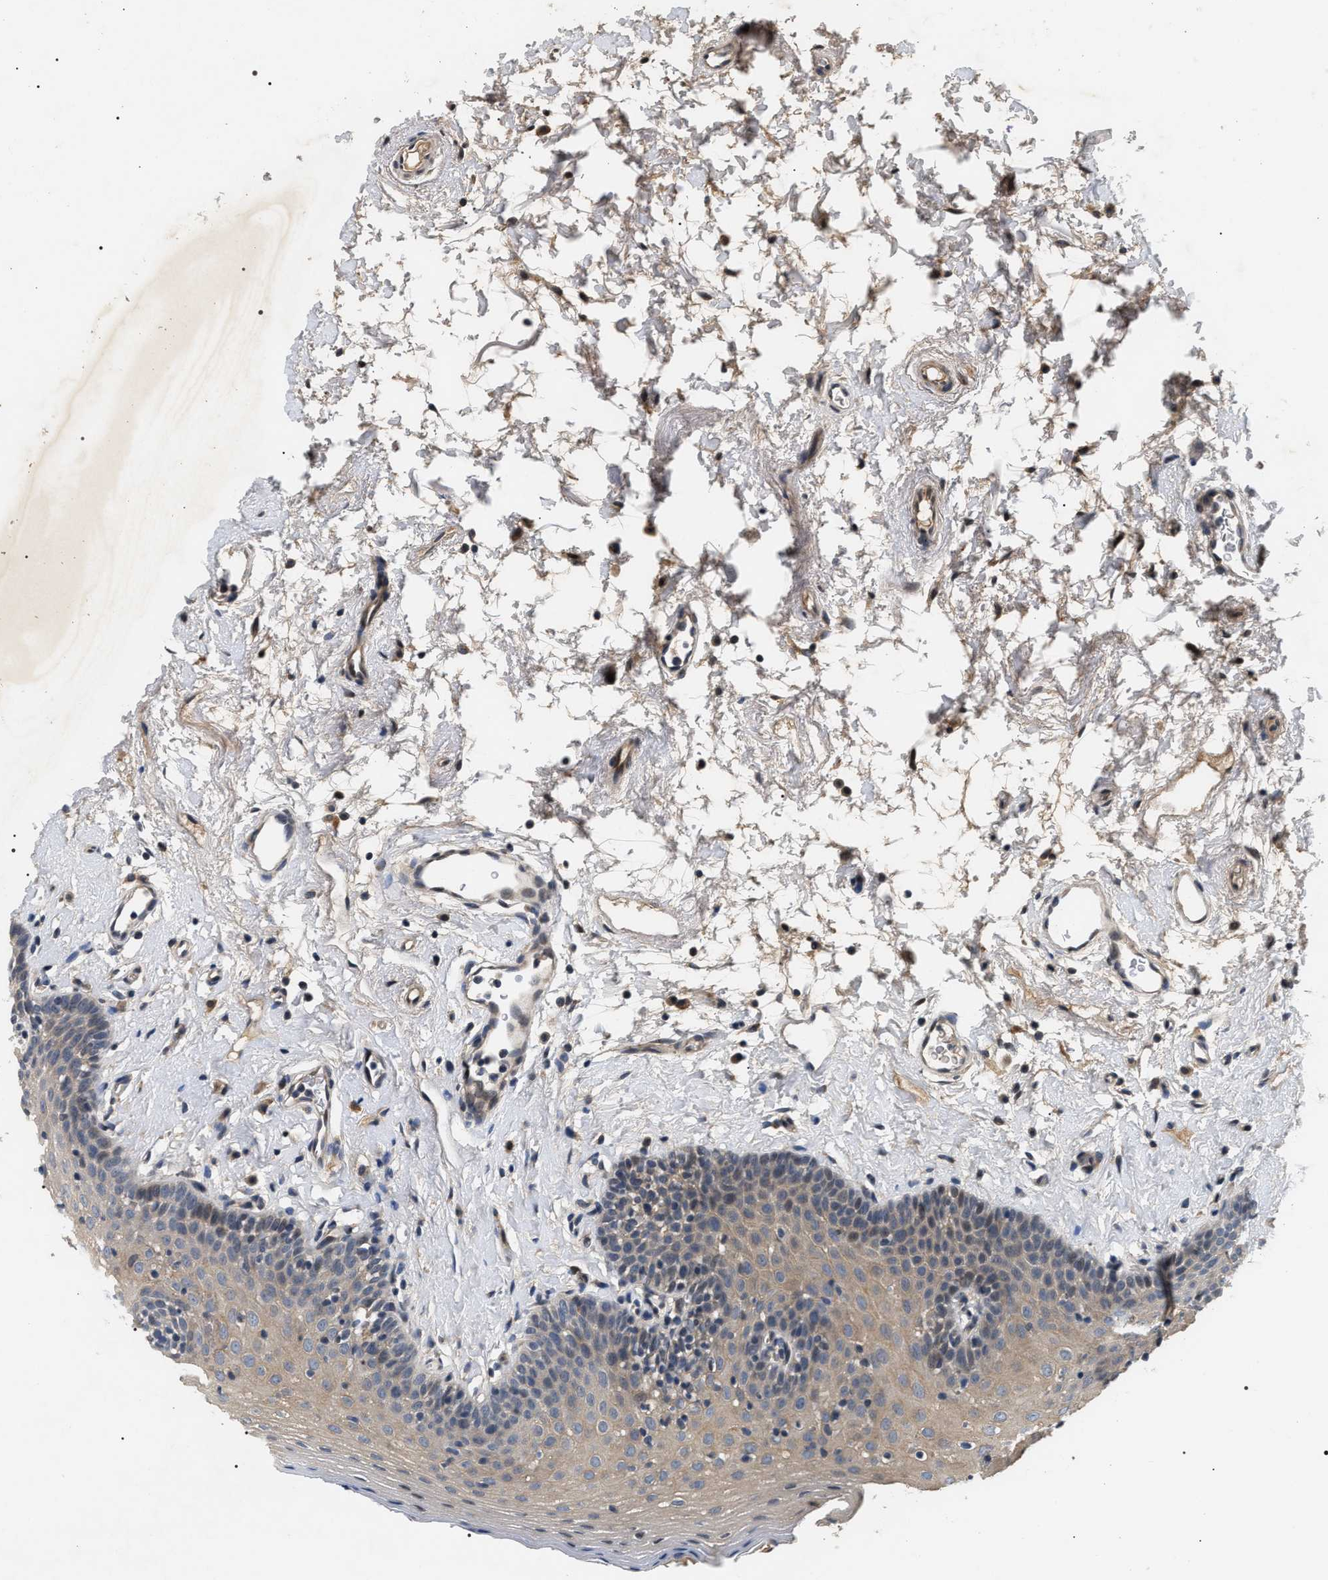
{"staining": {"intensity": "weak", "quantity": "<25%", "location": "cytoplasmic/membranous"}, "tissue": "oral mucosa", "cell_type": "Squamous epithelial cells", "image_type": "normal", "snomed": [{"axis": "morphology", "description": "Normal tissue, NOS"}, {"axis": "topography", "description": "Oral tissue"}], "caption": "Histopathology image shows no protein positivity in squamous epithelial cells of benign oral mucosa. The staining is performed using DAB (3,3'-diaminobenzidine) brown chromogen with nuclei counter-stained in using hematoxylin.", "gene": "IFT81", "patient": {"sex": "male", "age": 66}}